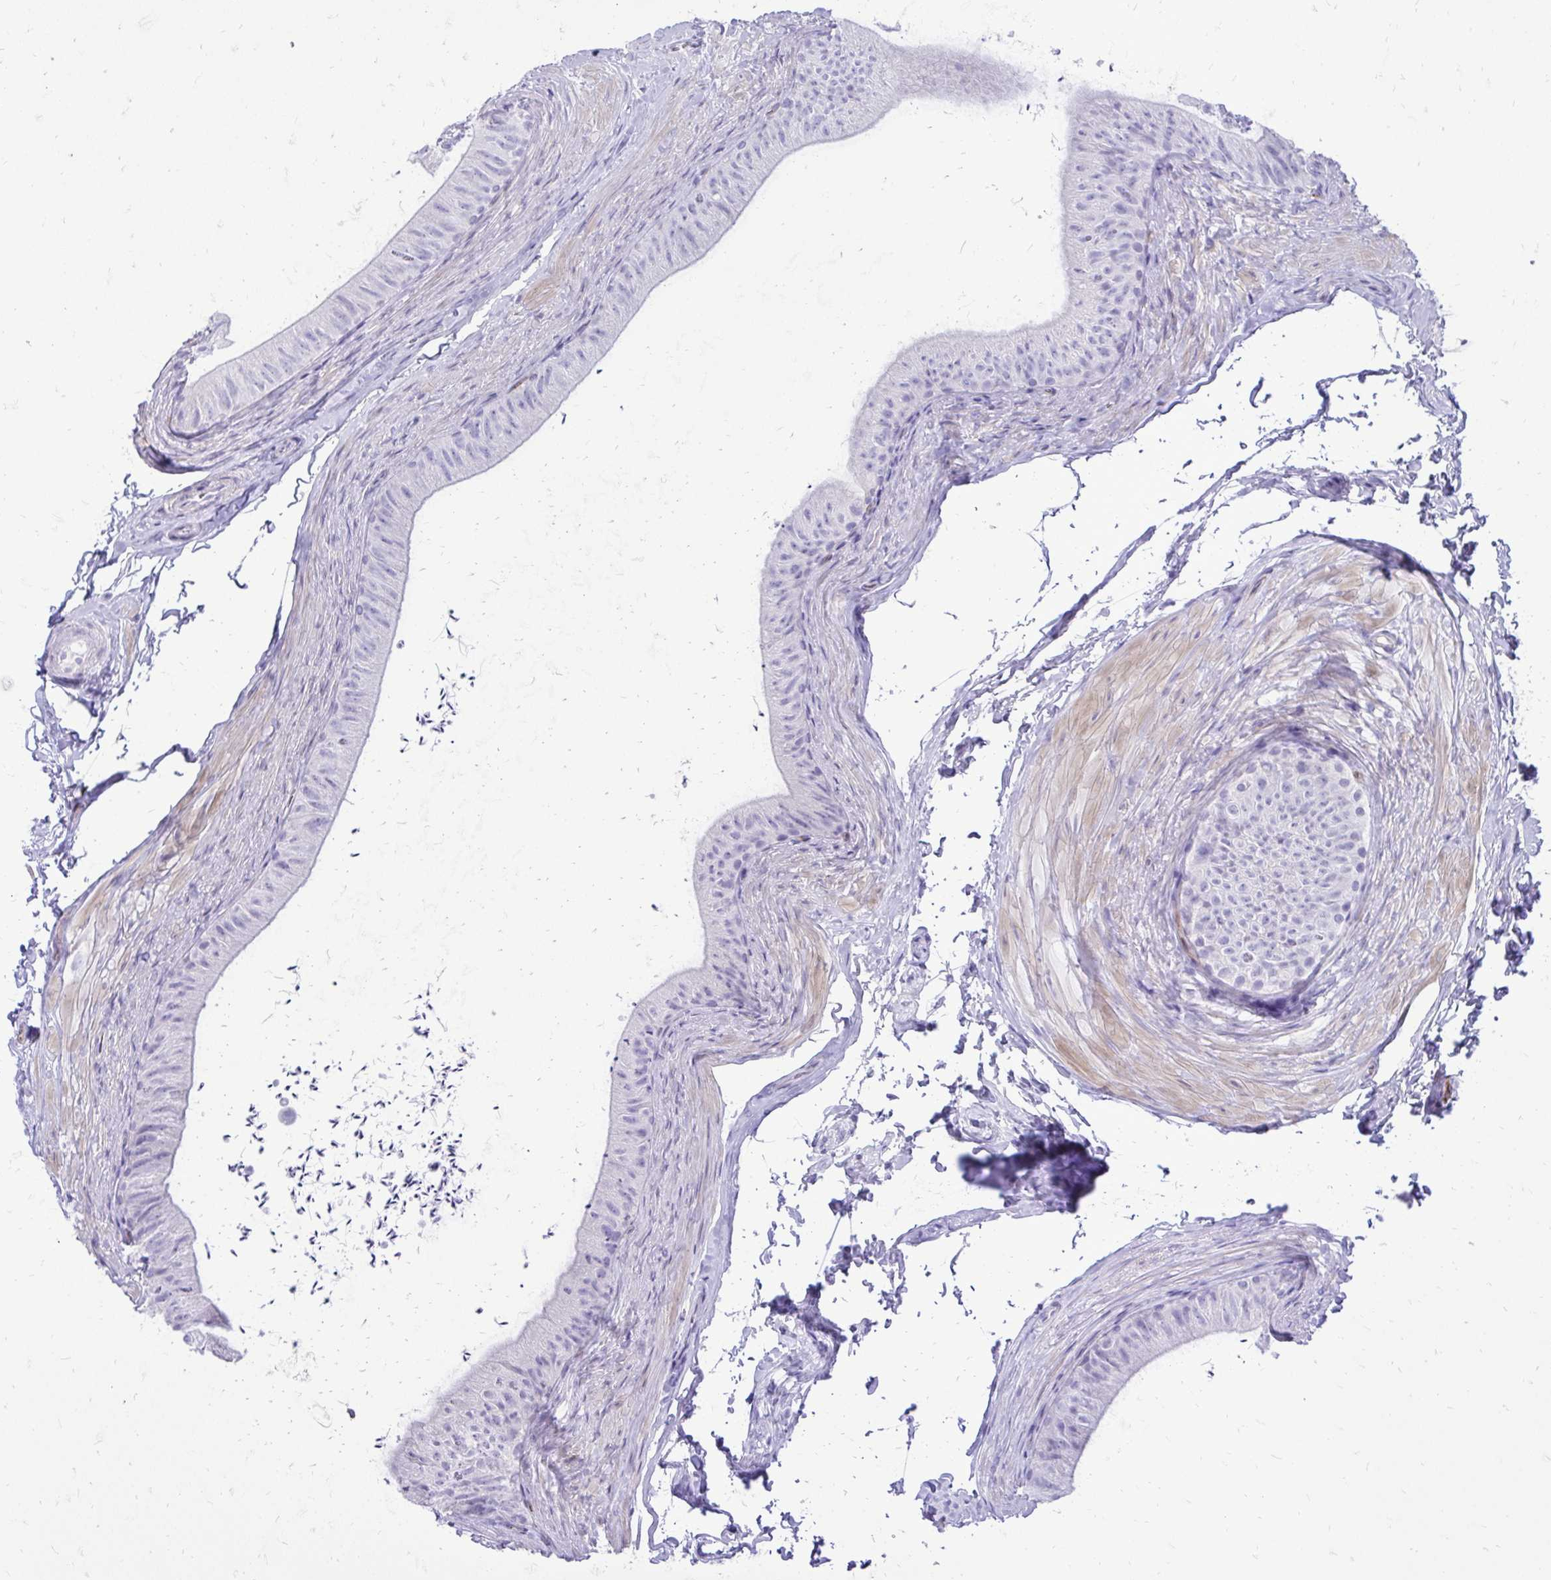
{"staining": {"intensity": "negative", "quantity": "none", "location": "none"}, "tissue": "epididymis", "cell_type": "Glandular cells", "image_type": "normal", "snomed": [{"axis": "morphology", "description": "Normal tissue, NOS"}, {"axis": "topography", "description": "Epididymis, spermatic cord, NOS"}, {"axis": "topography", "description": "Epididymis"}, {"axis": "topography", "description": "Peripheral nerve tissue"}], "caption": "Glandular cells are negative for protein expression in normal human epididymis. (Brightfield microscopy of DAB (3,3'-diaminobenzidine) immunohistochemistry (IHC) at high magnification).", "gene": "PELI3", "patient": {"sex": "male", "age": 29}}